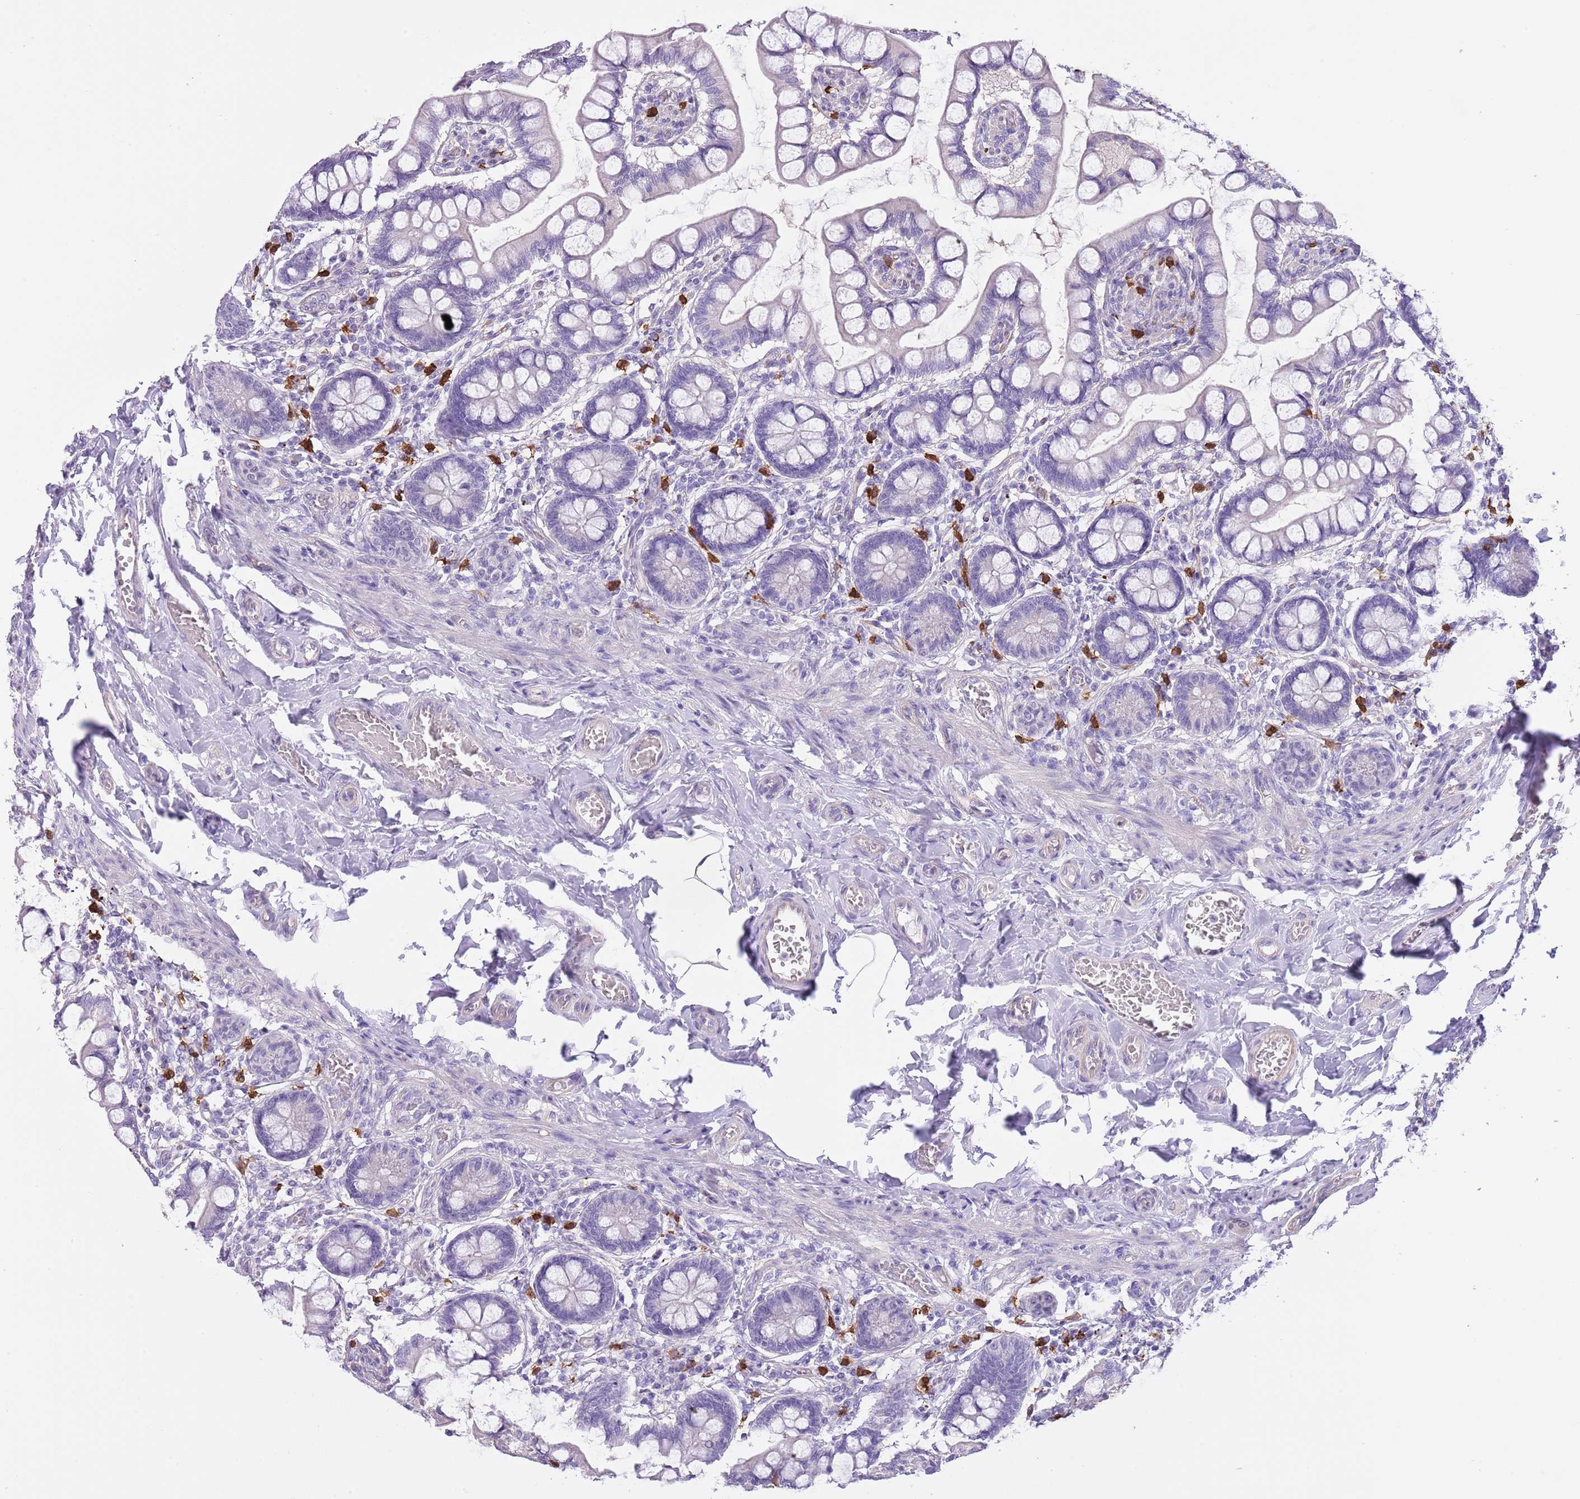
{"staining": {"intensity": "negative", "quantity": "none", "location": "none"}, "tissue": "small intestine", "cell_type": "Glandular cells", "image_type": "normal", "snomed": [{"axis": "morphology", "description": "Normal tissue, NOS"}, {"axis": "topography", "description": "Small intestine"}], "caption": "The immunohistochemistry micrograph has no significant positivity in glandular cells of small intestine. (DAB immunohistochemistry visualized using brightfield microscopy, high magnification).", "gene": "TSGA13", "patient": {"sex": "male", "age": 52}}